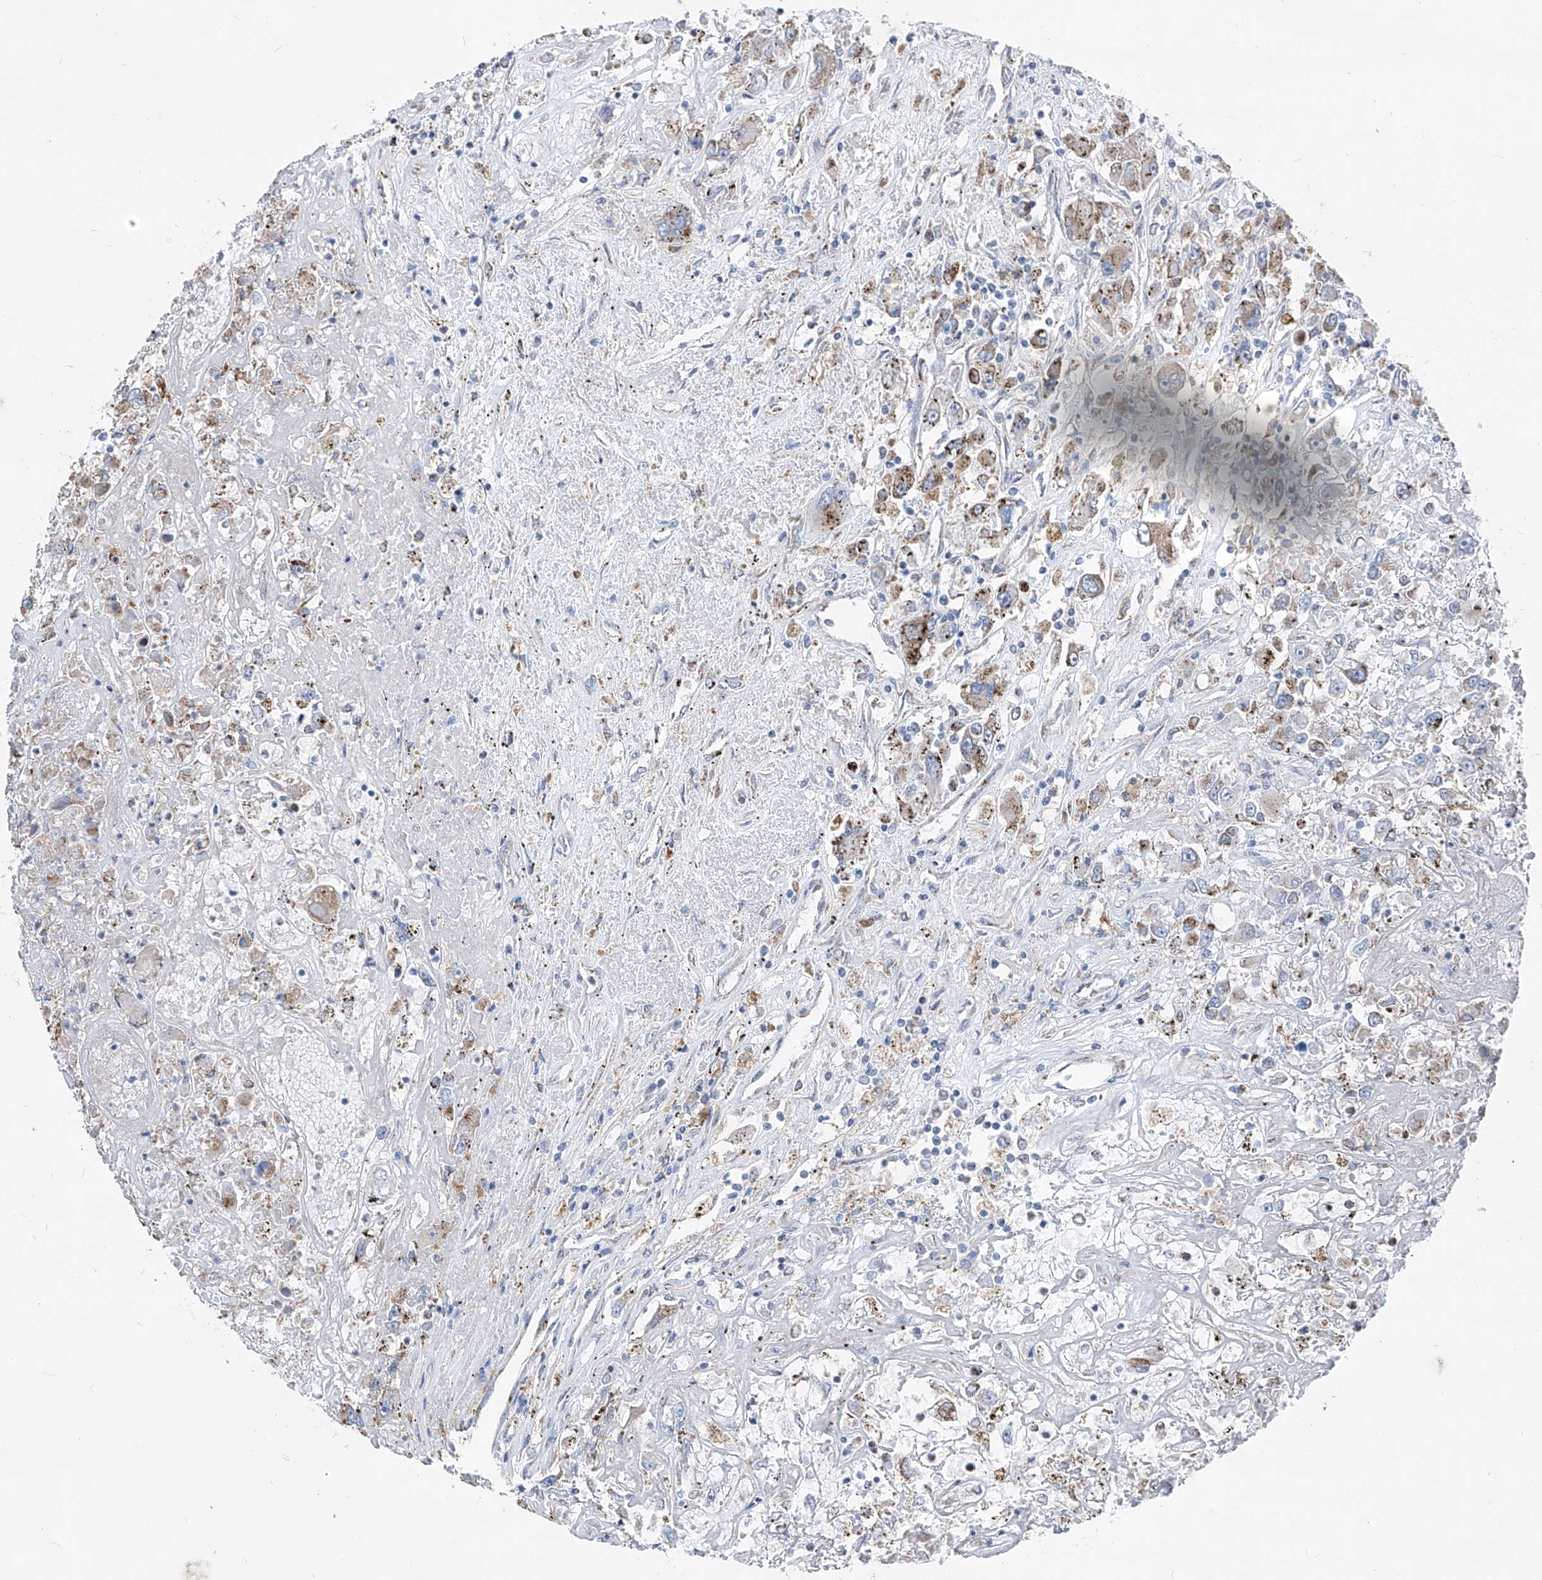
{"staining": {"intensity": "moderate", "quantity": "<25%", "location": "cytoplasmic/membranous"}, "tissue": "renal cancer", "cell_type": "Tumor cells", "image_type": "cancer", "snomed": [{"axis": "morphology", "description": "Adenocarcinoma, NOS"}, {"axis": "topography", "description": "Kidney"}], "caption": "Immunohistochemical staining of renal cancer (adenocarcinoma) shows low levels of moderate cytoplasmic/membranous protein staining in about <25% of tumor cells.", "gene": "AGPS", "patient": {"sex": "female", "age": 52}}